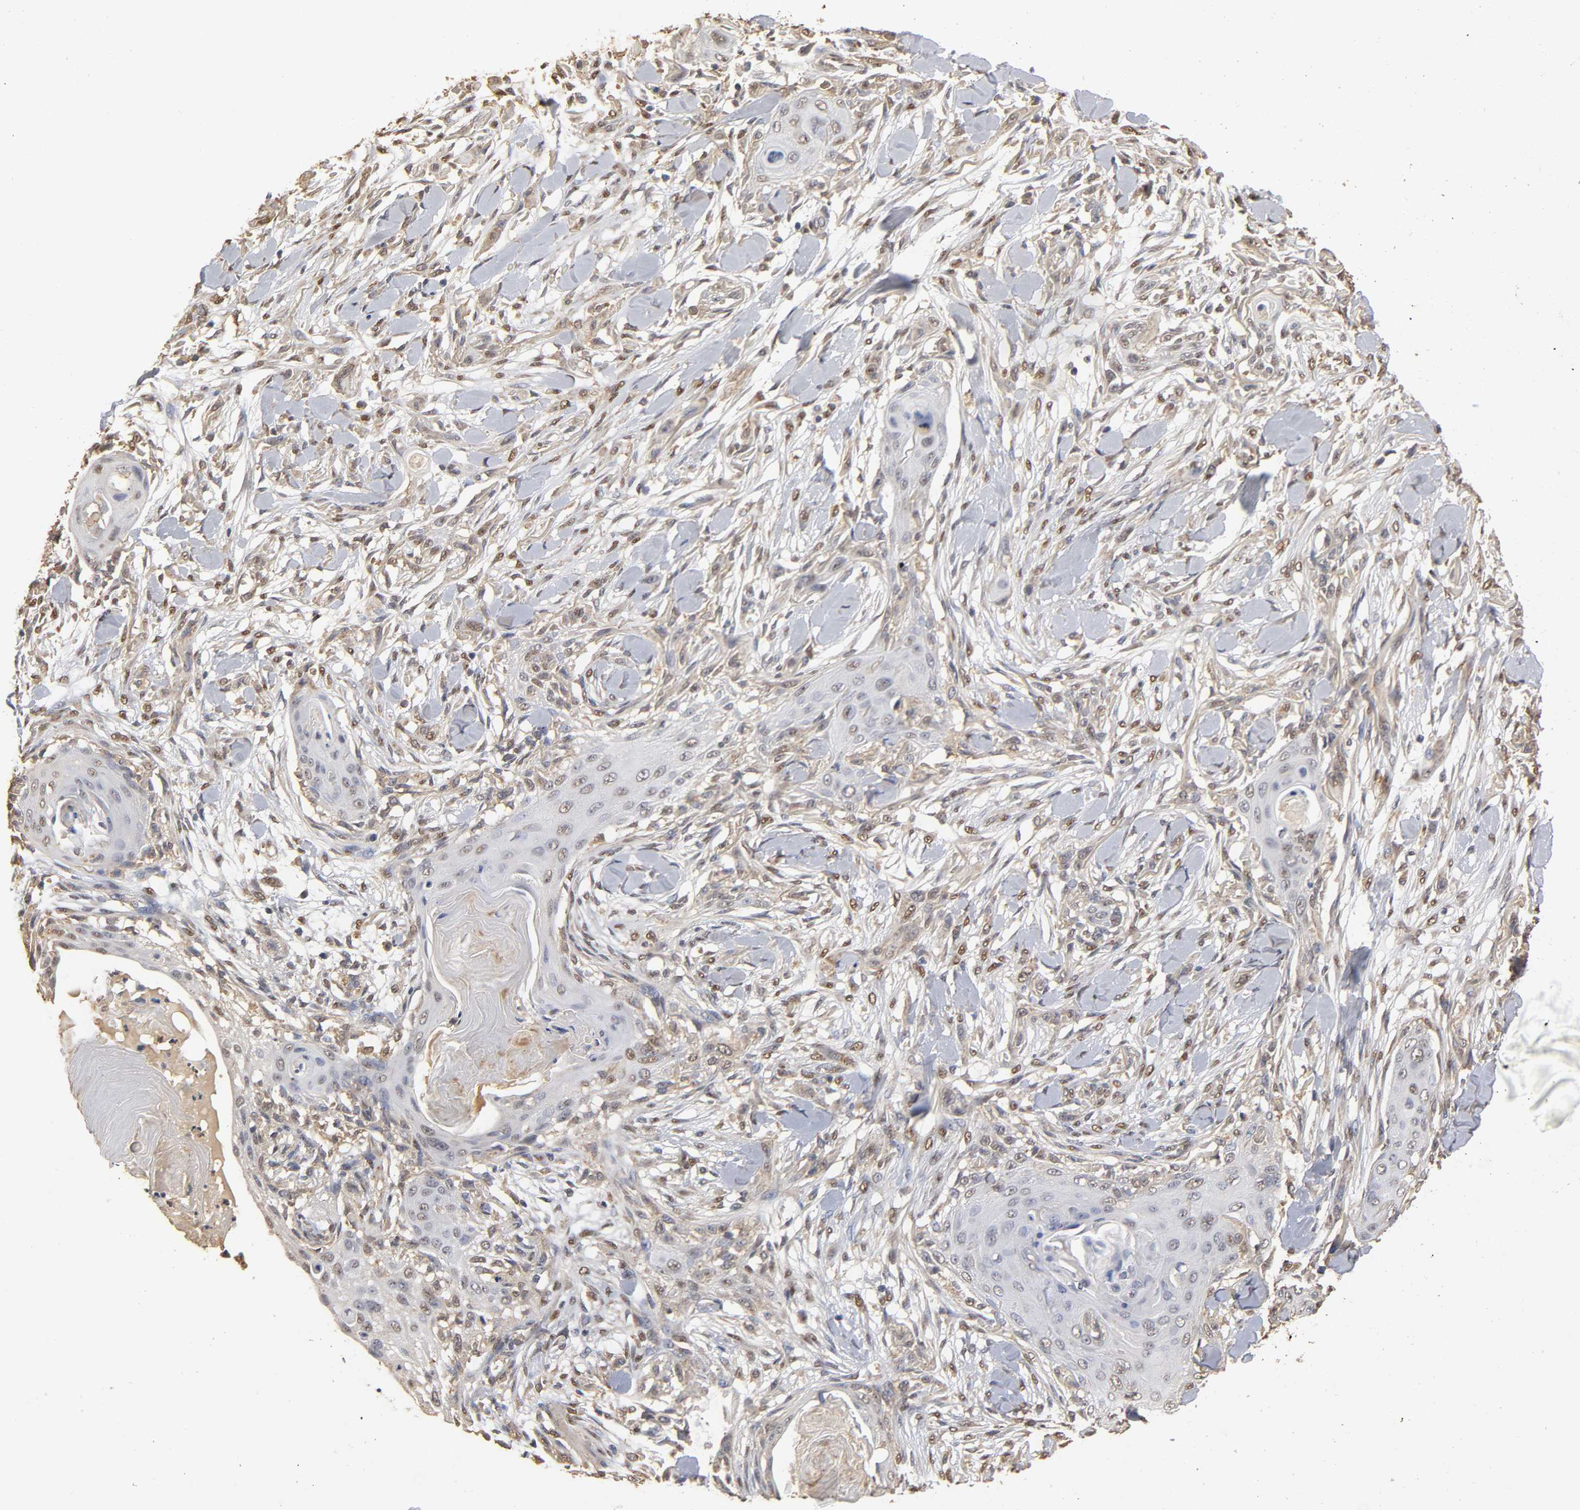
{"staining": {"intensity": "moderate", "quantity": "<25%", "location": "cytoplasmic/membranous"}, "tissue": "skin cancer", "cell_type": "Tumor cells", "image_type": "cancer", "snomed": [{"axis": "morphology", "description": "Squamous cell carcinoma, NOS"}, {"axis": "topography", "description": "Skin"}], "caption": "Human skin squamous cell carcinoma stained with a protein marker displays moderate staining in tumor cells.", "gene": "PKN1", "patient": {"sex": "female", "age": 59}}